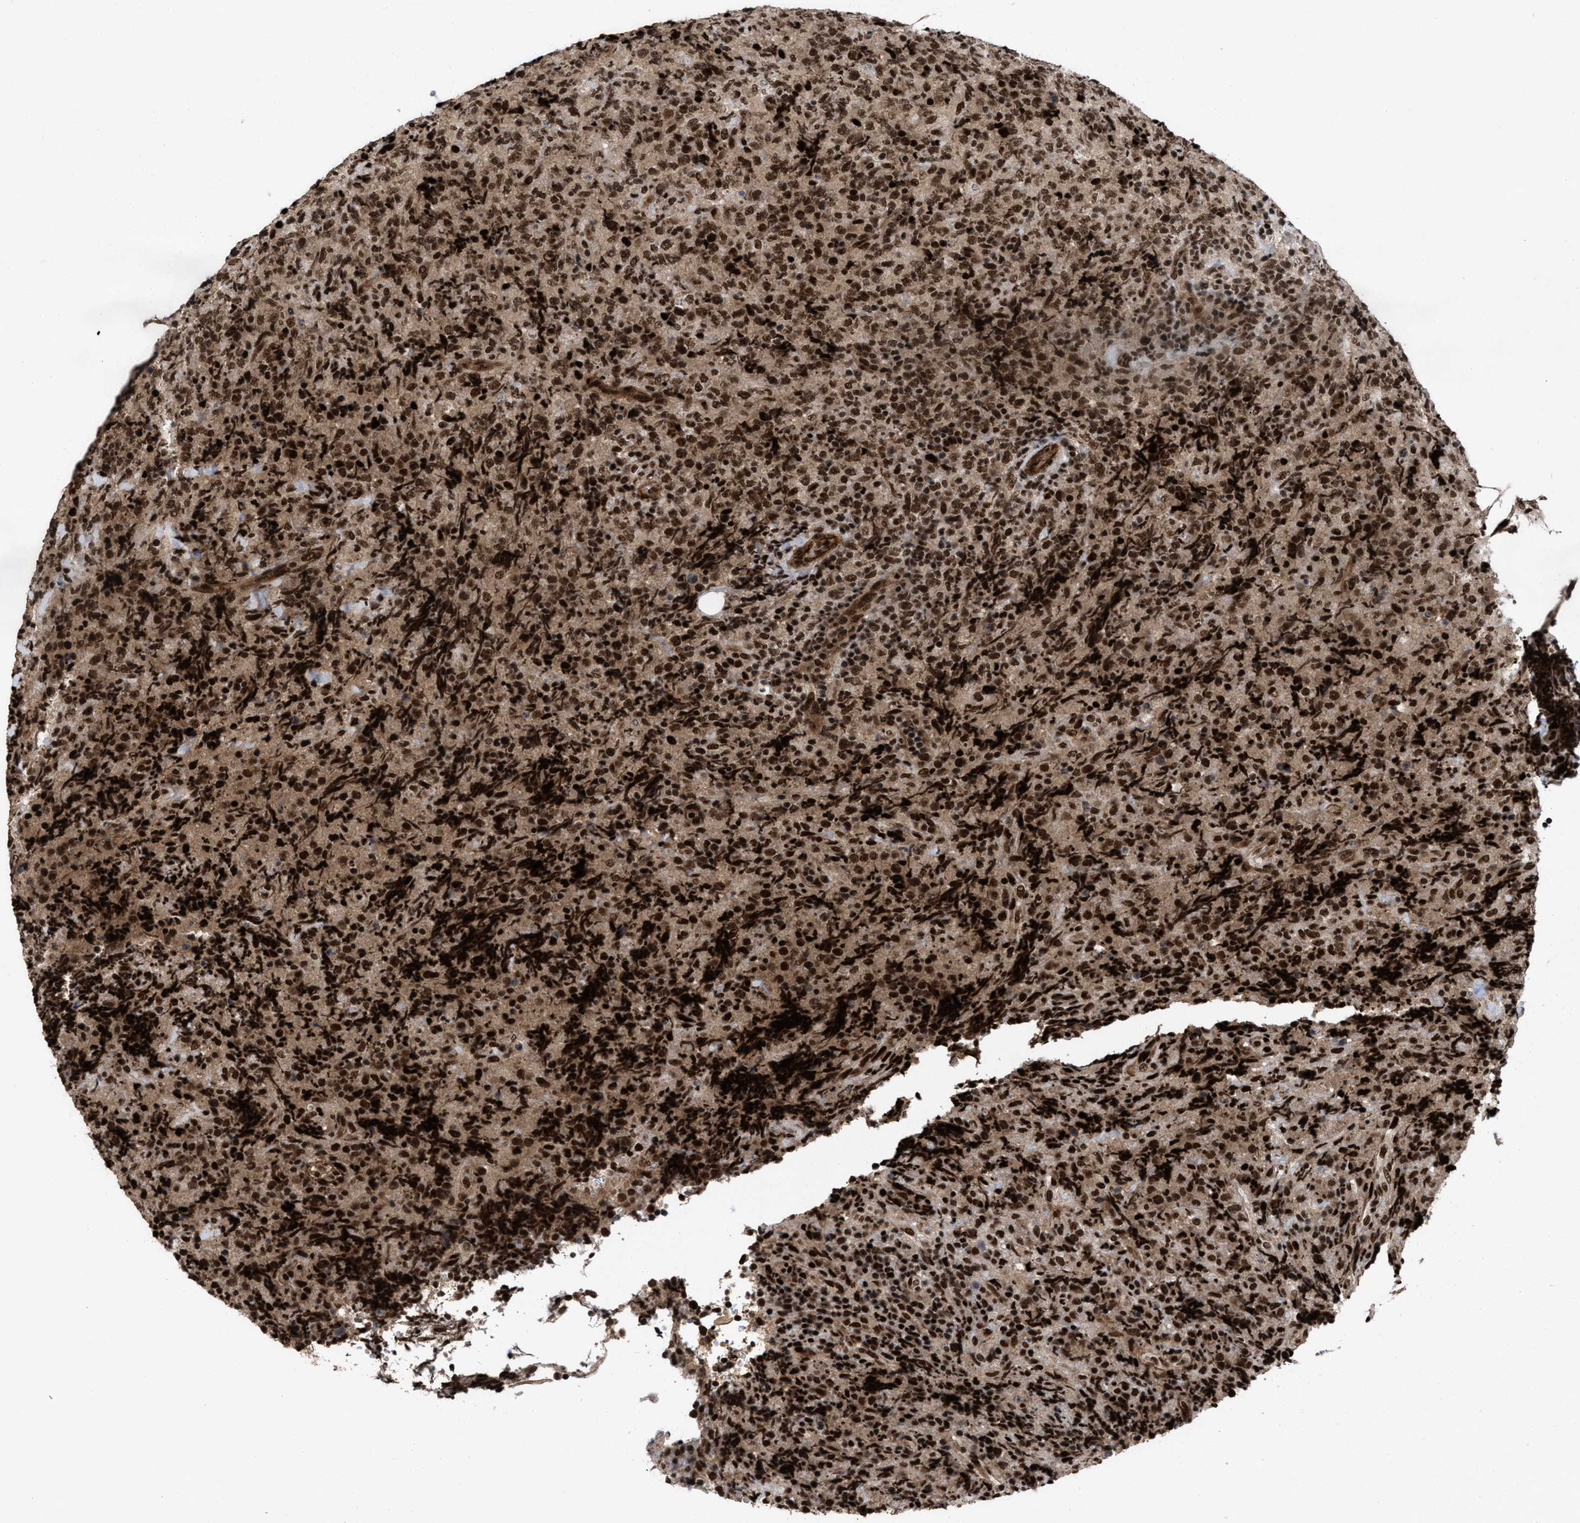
{"staining": {"intensity": "moderate", "quantity": ">75%", "location": "nuclear"}, "tissue": "lymphoma", "cell_type": "Tumor cells", "image_type": "cancer", "snomed": [{"axis": "morphology", "description": "Malignant lymphoma, non-Hodgkin's type, High grade"}, {"axis": "topography", "description": "Tonsil"}], "caption": "Human lymphoma stained for a protein (brown) reveals moderate nuclear positive positivity in approximately >75% of tumor cells.", "gene": "WIZ", "patient": {"sex": "female", "age": 36}}